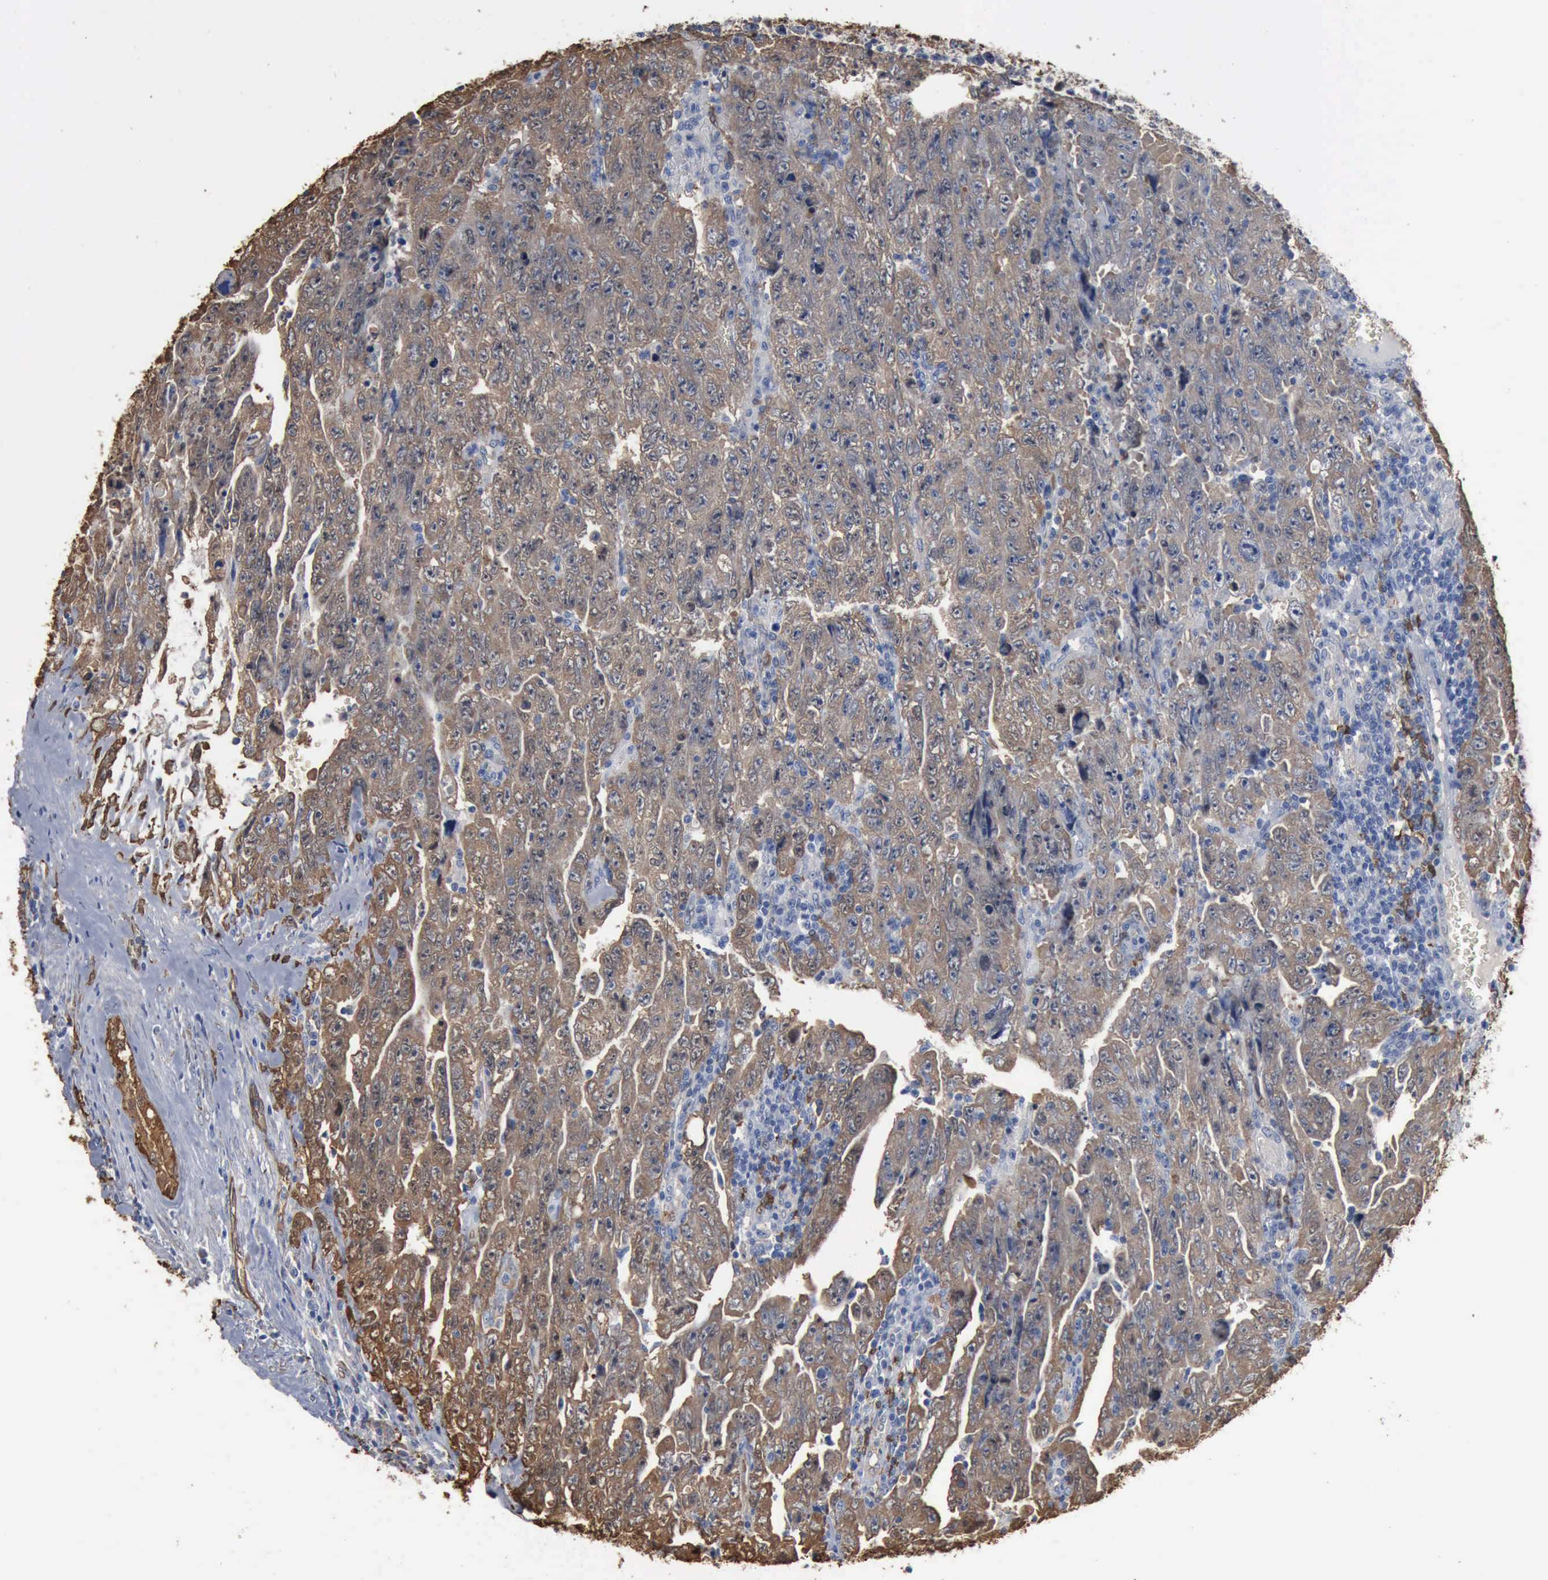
{"staining": {"intensity": "strong", "quantity": ">75%", "location": "cytoplasmic/membranous"}, "tissue": "testis cancer", "cell_type": "Tumor cells", "image_type": "cancer", "snomed": [{"axis": "morphology", "description": "Carcinoma, Embryonal, NOS"}, {"axis": "topography", "description": "Testis"}], "caption": "An IHC micrograph of neoplastic tissue is shown. Protein staining in brown highlights strong cytoplasmic/membranous positivity in testis cancer (embryonal carcinoma) within tumor cells. The staining is performed using DAB (3,3'-diaminobenzidine) brown chromogen to label protein expression. The nuclei are counter-stained blue using hematoxylin.", "gene": "FSCN1", "patient": {"sex": "male", "age": 28}}